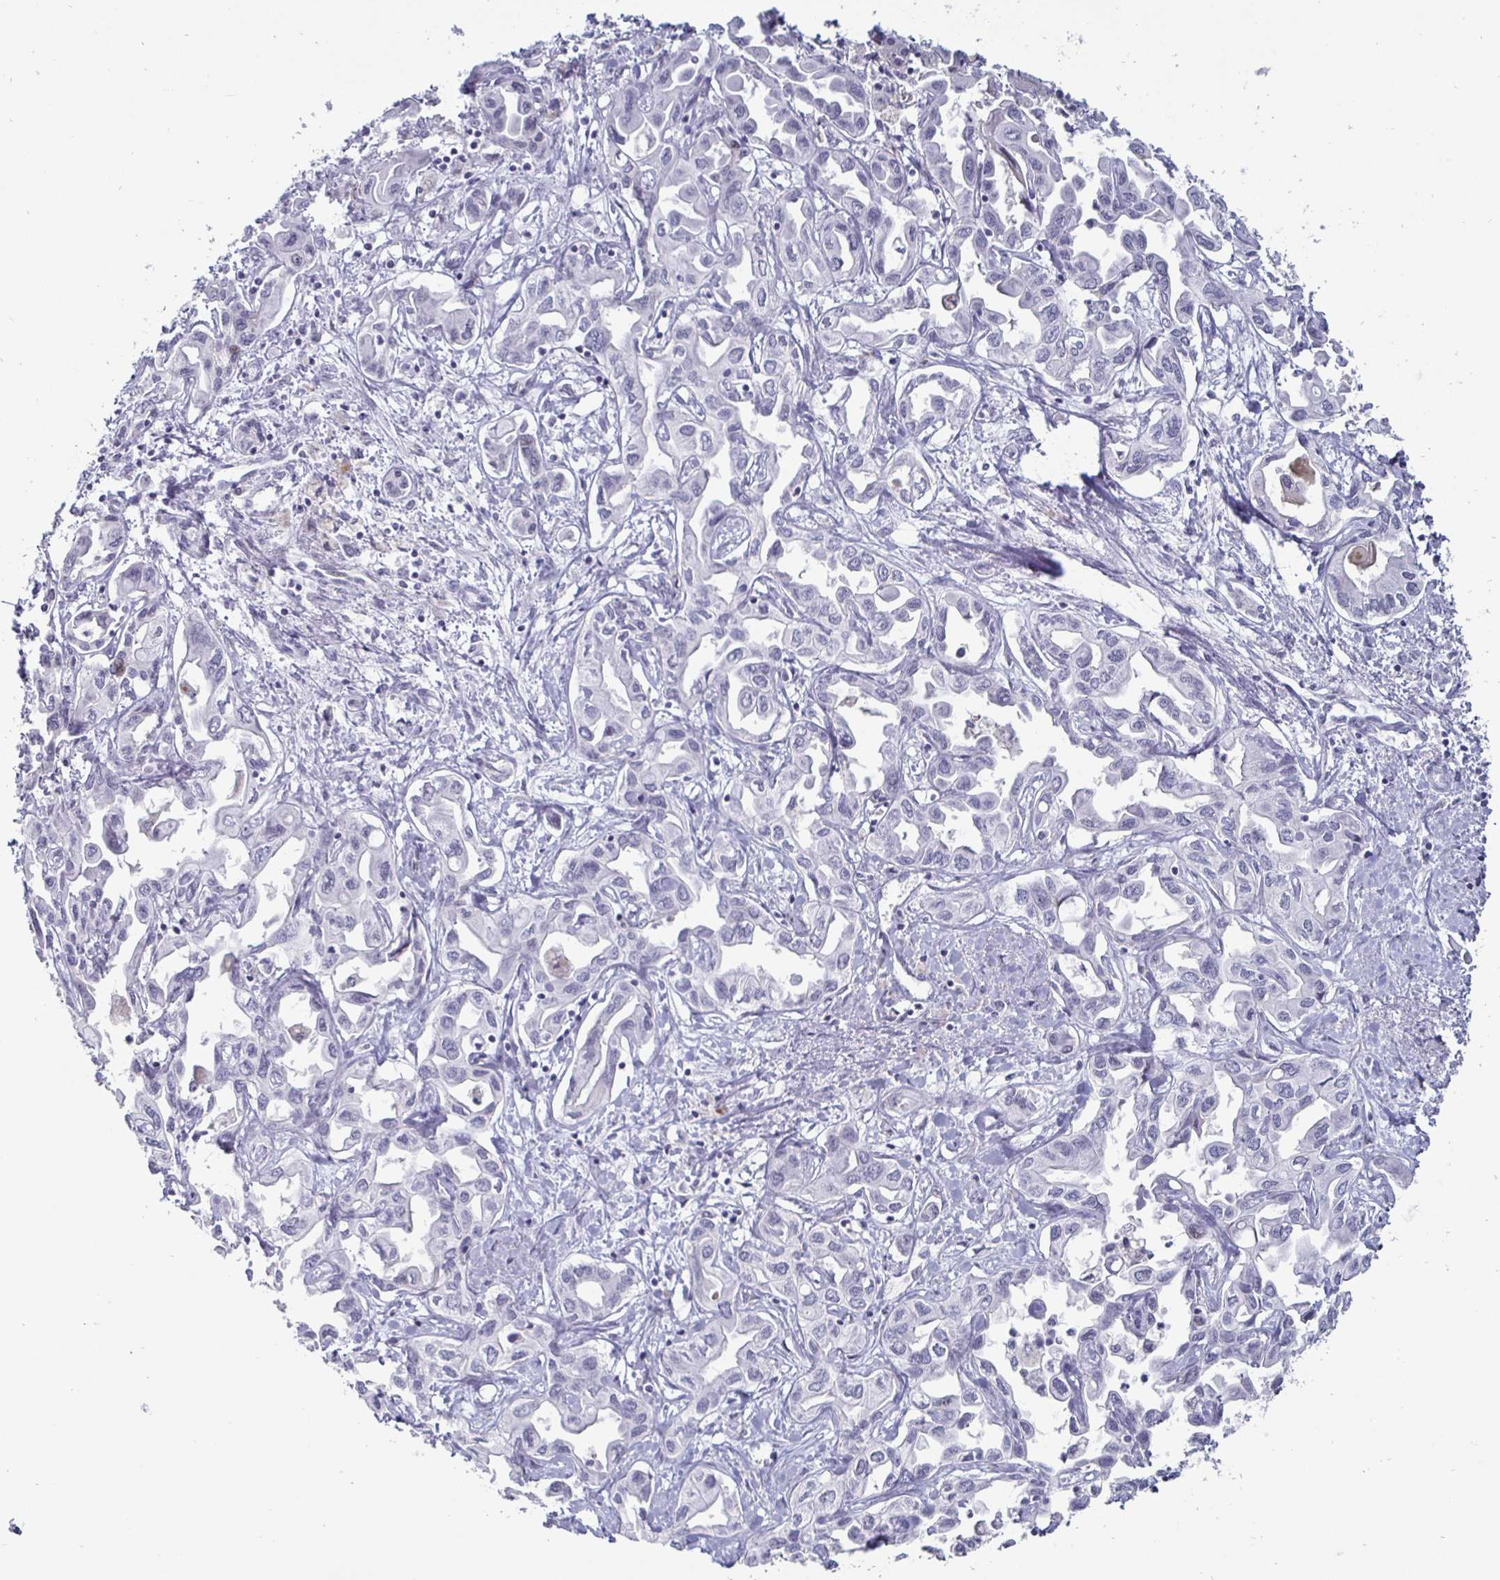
{"staining": {"intensity": "negative", "quantity": "none", "location": "none"}, "tissue": "liver cancer", "cell_type": "Tumor cells", "image_type": "cancer", "snomed": [{"axis": "morphology", "description": "Cholangiocarcinoma"}, {"axis": "topography", "description": "Liver"}], "caption": "Immunohistochemical staining of human cholangiocarcinoma (liver) shows no significant positivity in tumor cells. (DAB (3,3'-diaminobenzidine) immunohistochemistry (IHC), high magnification).", "gene": "OOSP2", "patient": {"sex": "female", "age": 64}}